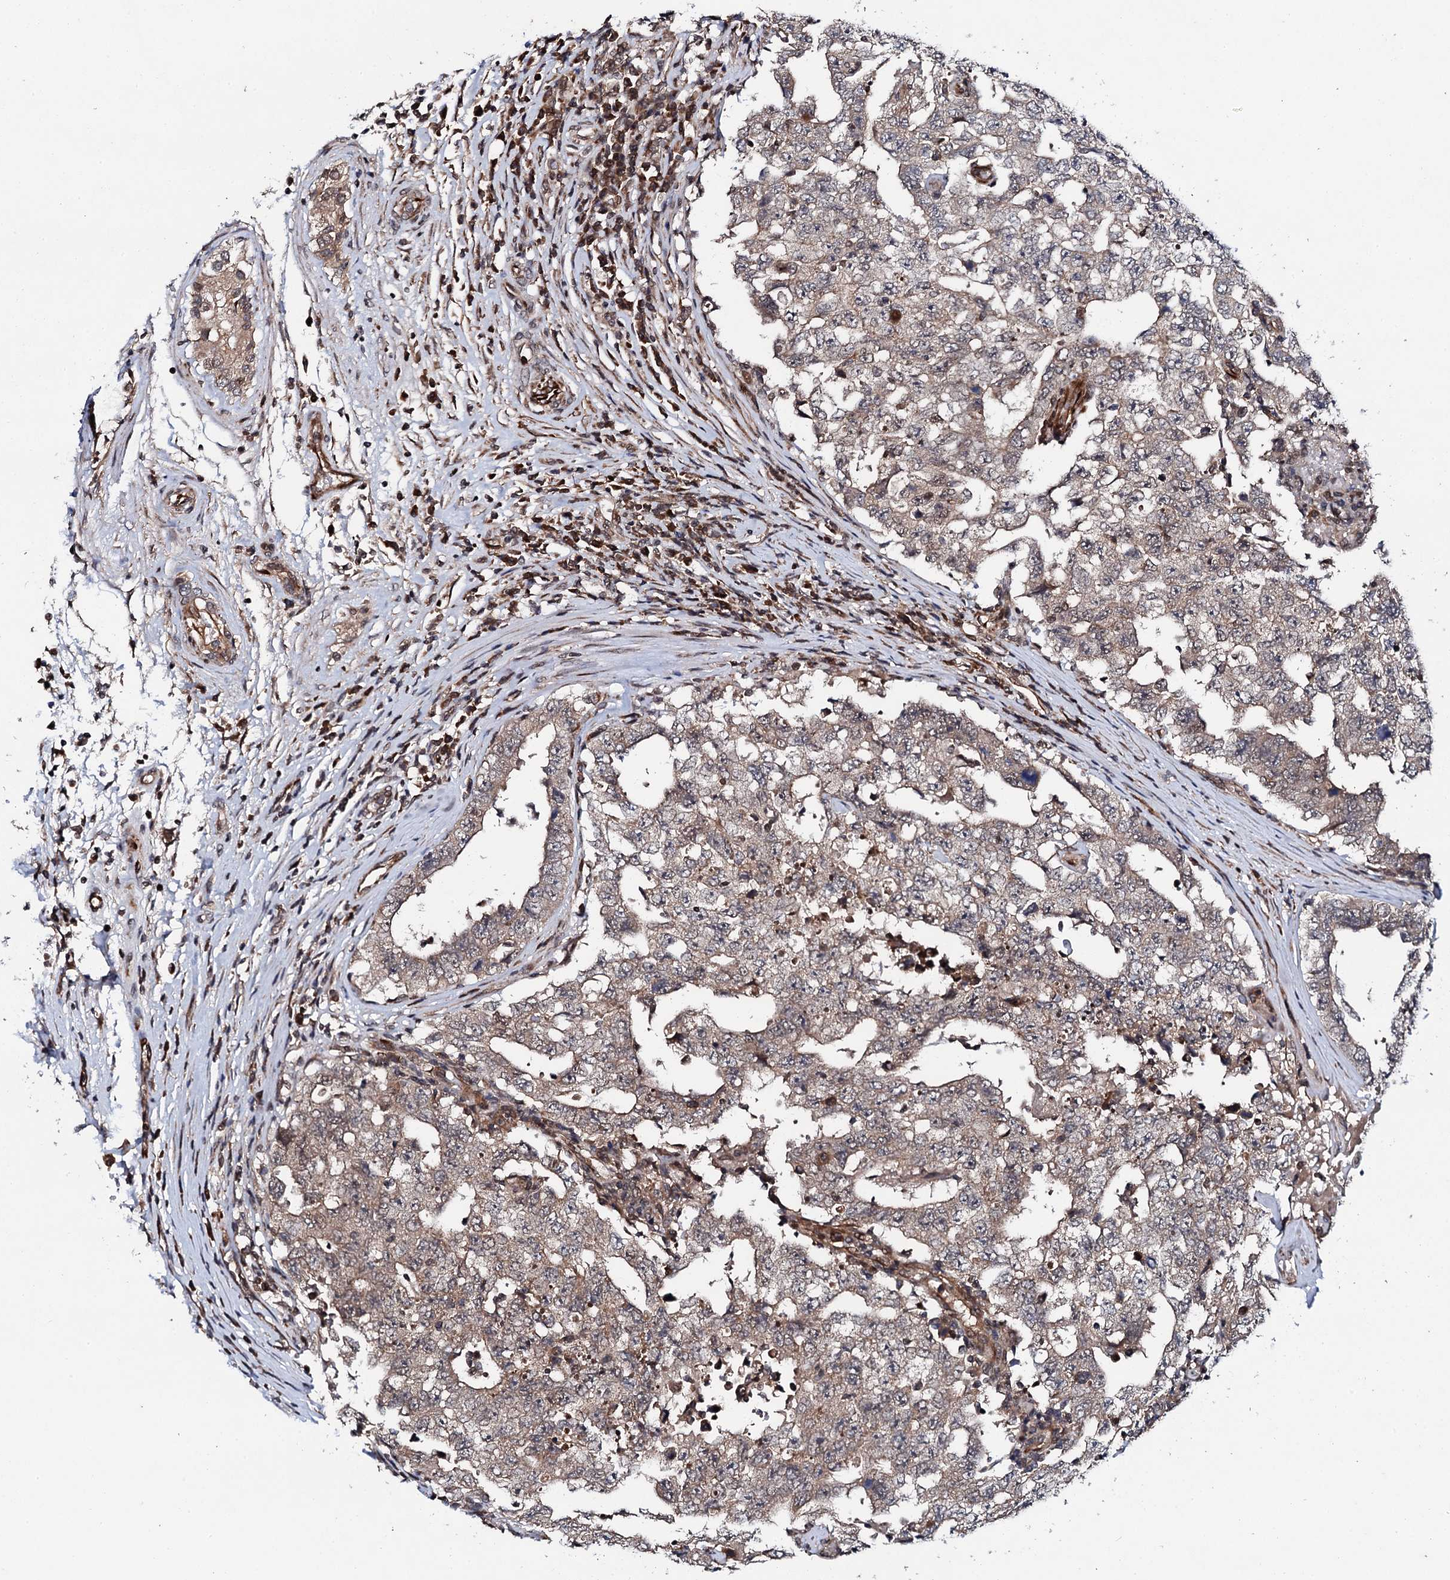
{"staining": {"intensity": "weak", "quantity": "25%-75%", "location": "cytoplasmic/membranous"}, "tissue": "testis cancer", "cell_type": "Tumor cells", "image_type": "cancer", "snomed": [{"axis": "morphology", "description": "Carcinoma, Embryonal, NOS"}, {"axis": "topography", "description": "Testis"}], "caption": "Approximately 25%-75% of tumor cells in human testis cancer exhibit weak cytoplasmic/membranous protein expression as visualized by brown immunohistochemical staining.", "gene": "FAM111A", "patient": {"sex": "male", "age": 26}}